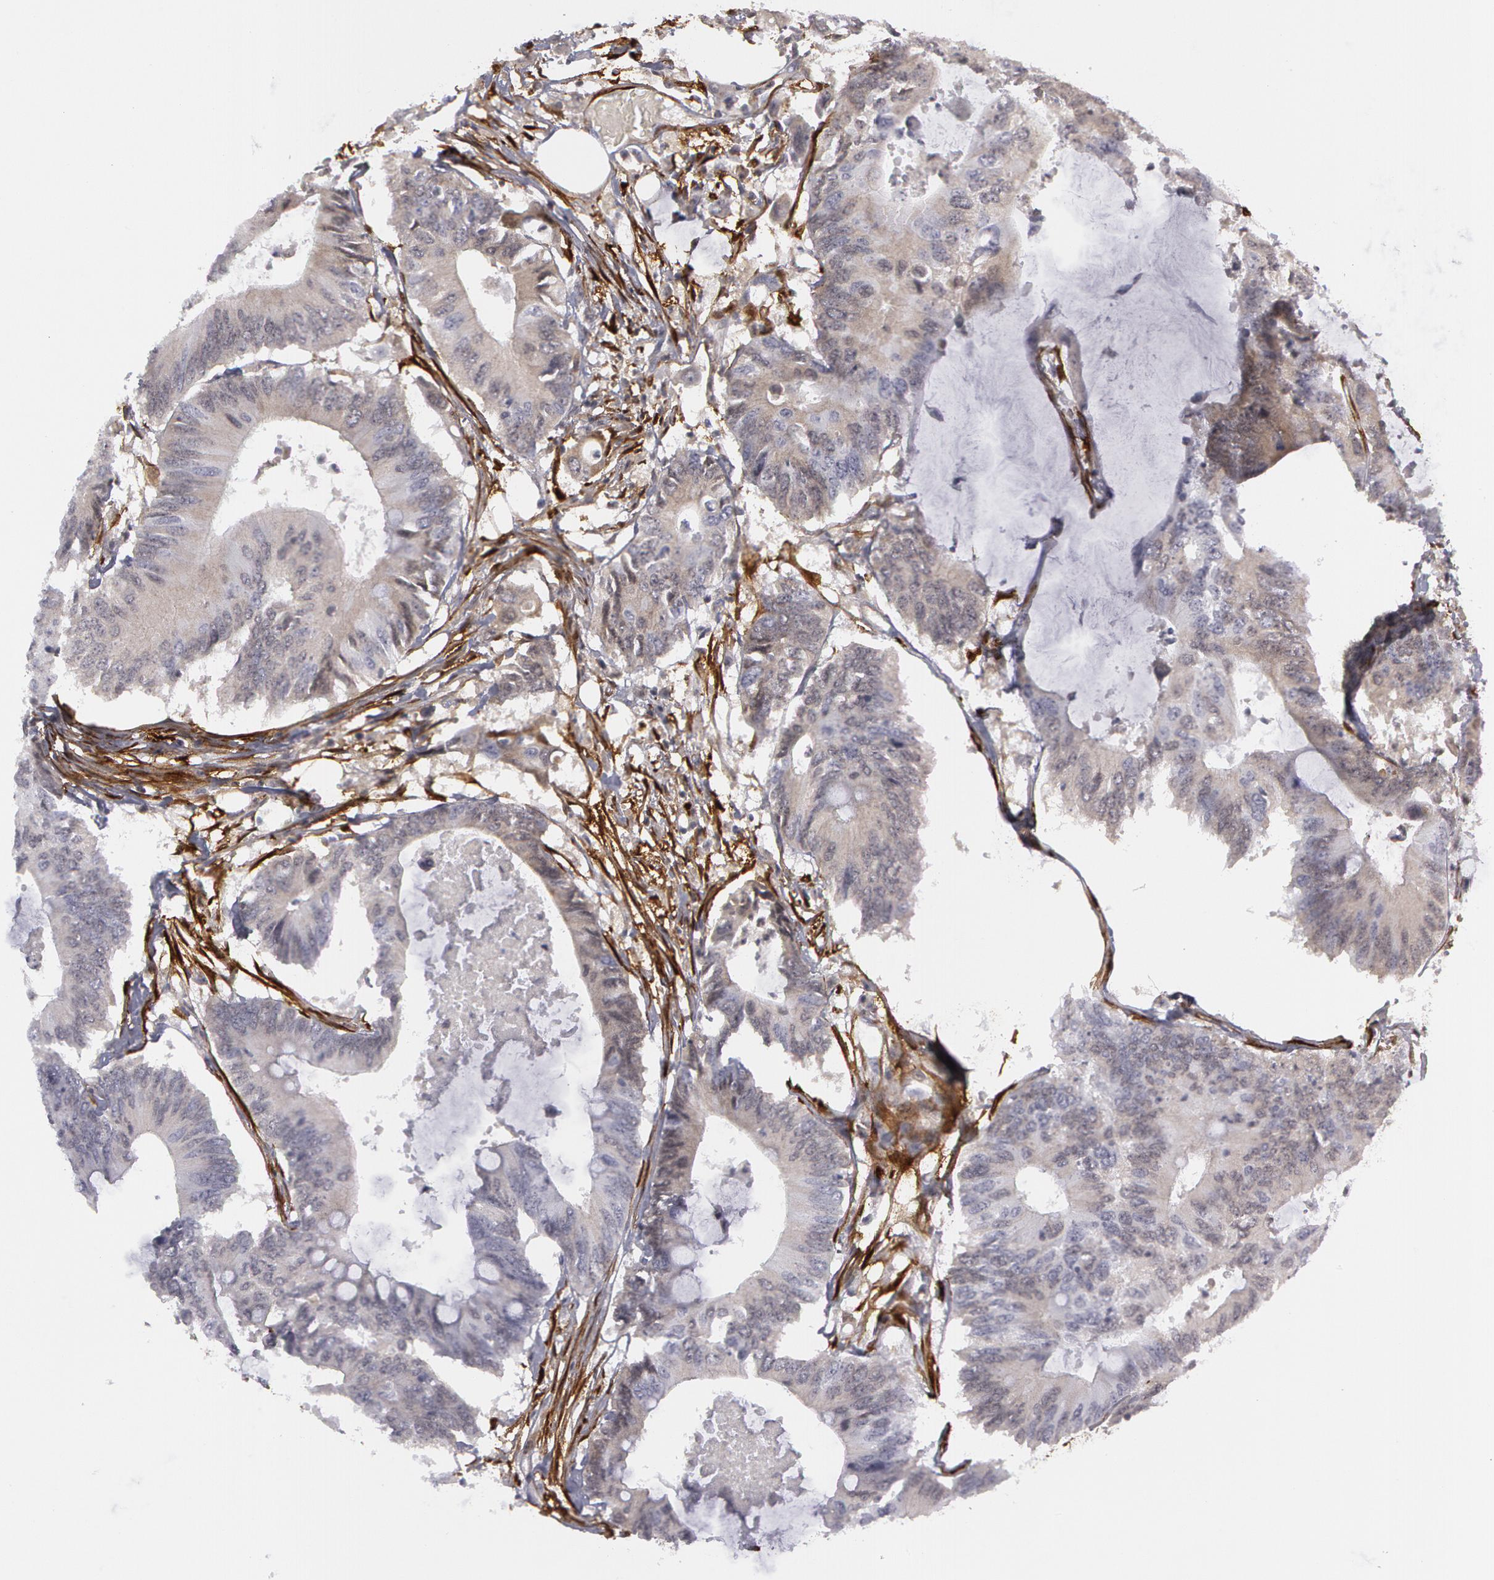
{"staining": {"intensity": "weak", "quantity": "25%-75%", "location": "cytoplasmic/membranous"}, "tissue": "colorectal cancer", "cell_type": "Tumor cells", "image_type": "cancer", "snomed": [{"axis": "morphology", "description": "Adenocarcinoma, NOS"}, {"axis": "topography", "description": "Colon"}], "caption": "Tumor cells exhibit low levels of weak cytoplasmic/membranous staining in approximately 25%-75% of cells in human colorectal adenocarcinoma. Nuclei are stained in blue.", "gene": "TAGLN", "patient": {"sex": "male", "age": 71}}